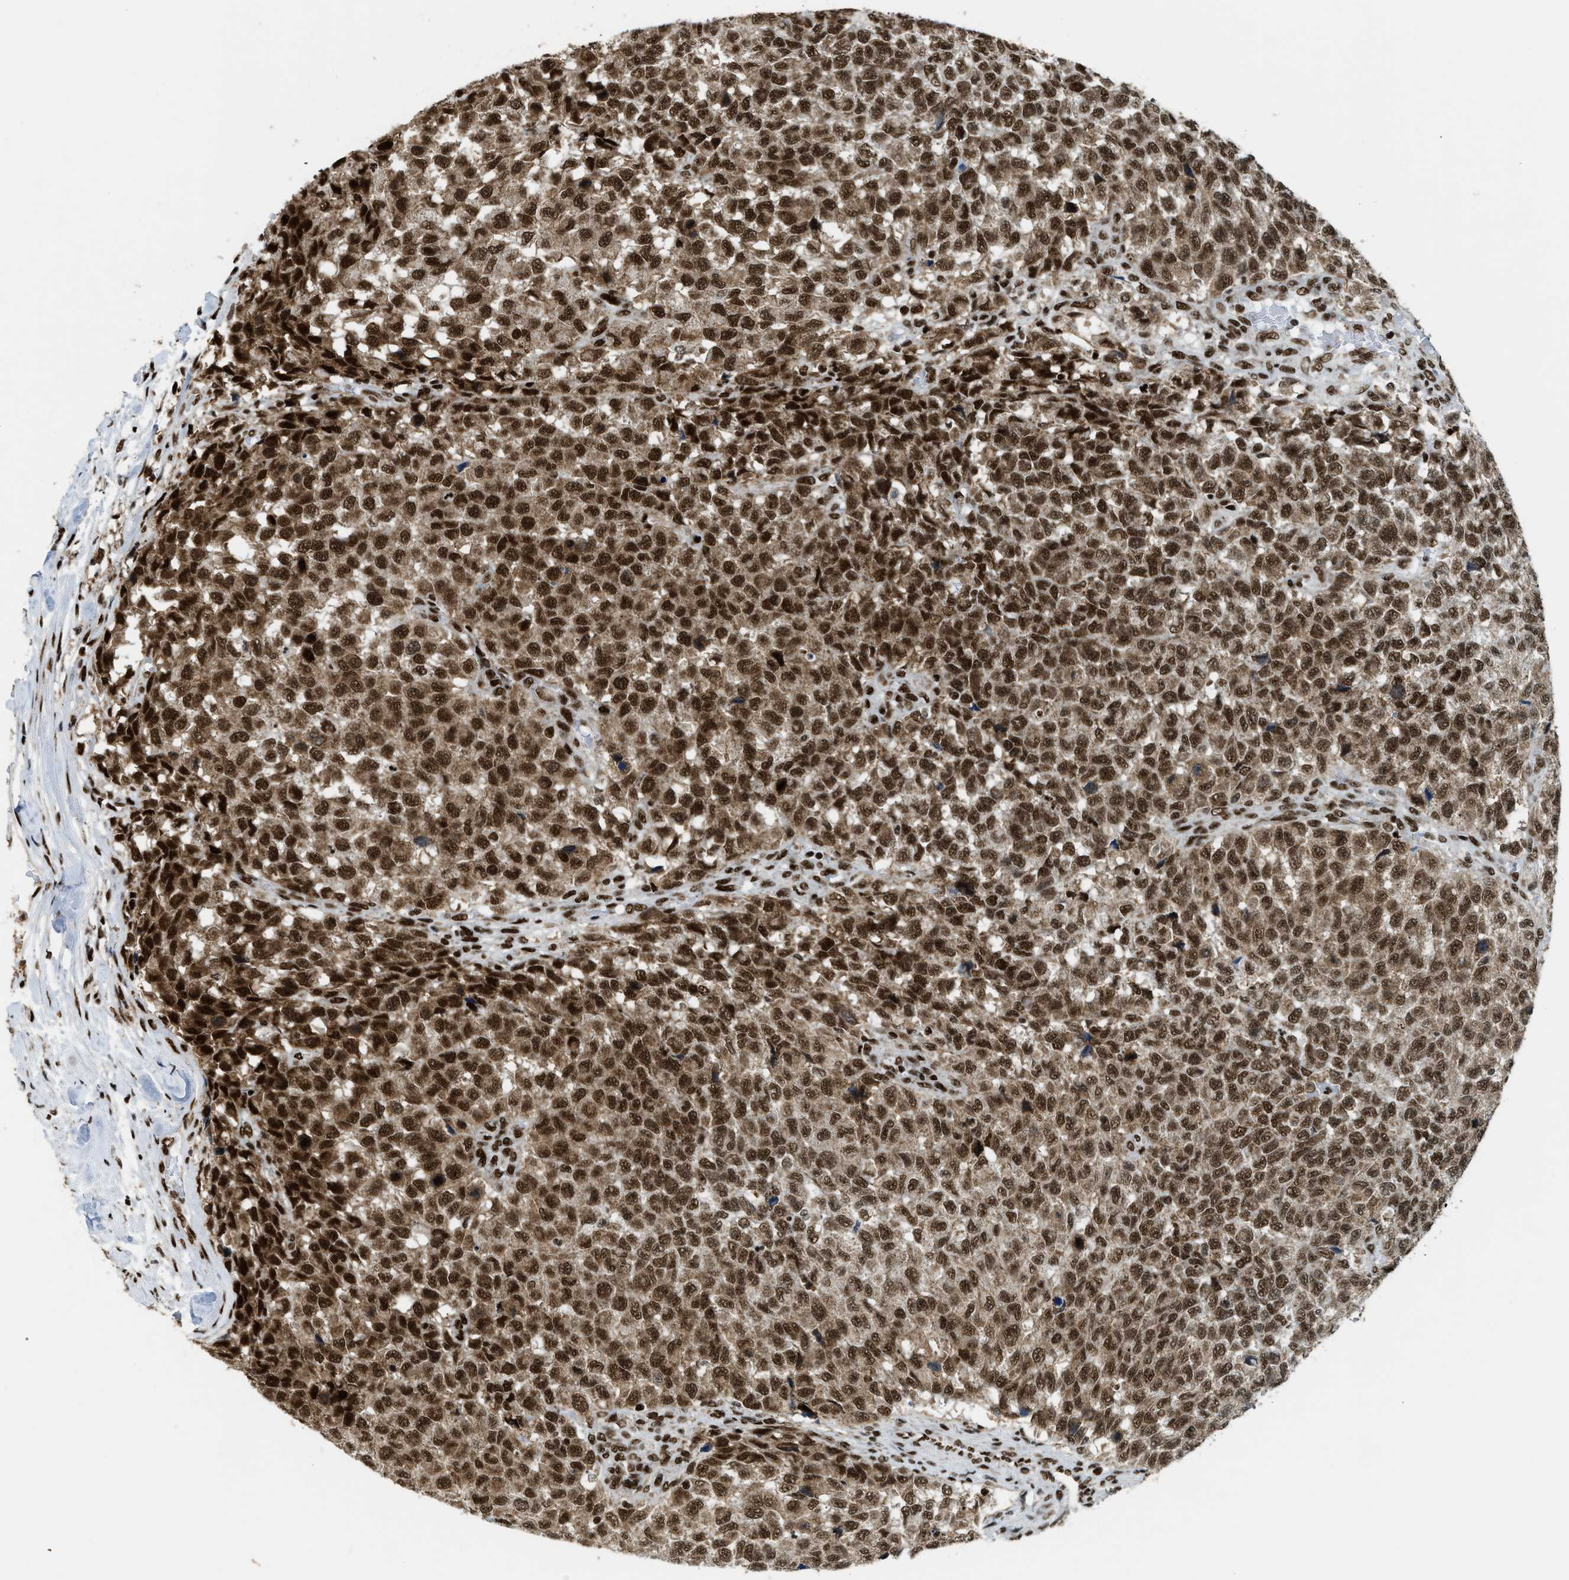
{"staining": {"intensity": "strong", "quantity": ">75%", "location": "nuclear"}, "tissue": "testis cancer", "cell_type": "Tumor cells", "image_type": "cancer", "snomed": [{"axis": "morphology", "description": "Seminoma, NOS"}, {"axis": "topography", "description": "Testis"}], "caption": "DAB (3,3'-diaminobenzidine) immunohistochemical staining of human seminoma (testis) reveals strong nuclear protein staining in about >75% of tumor cells.", "gene": "GABPB1", "patient": {"sex": "male", "age": 59}}